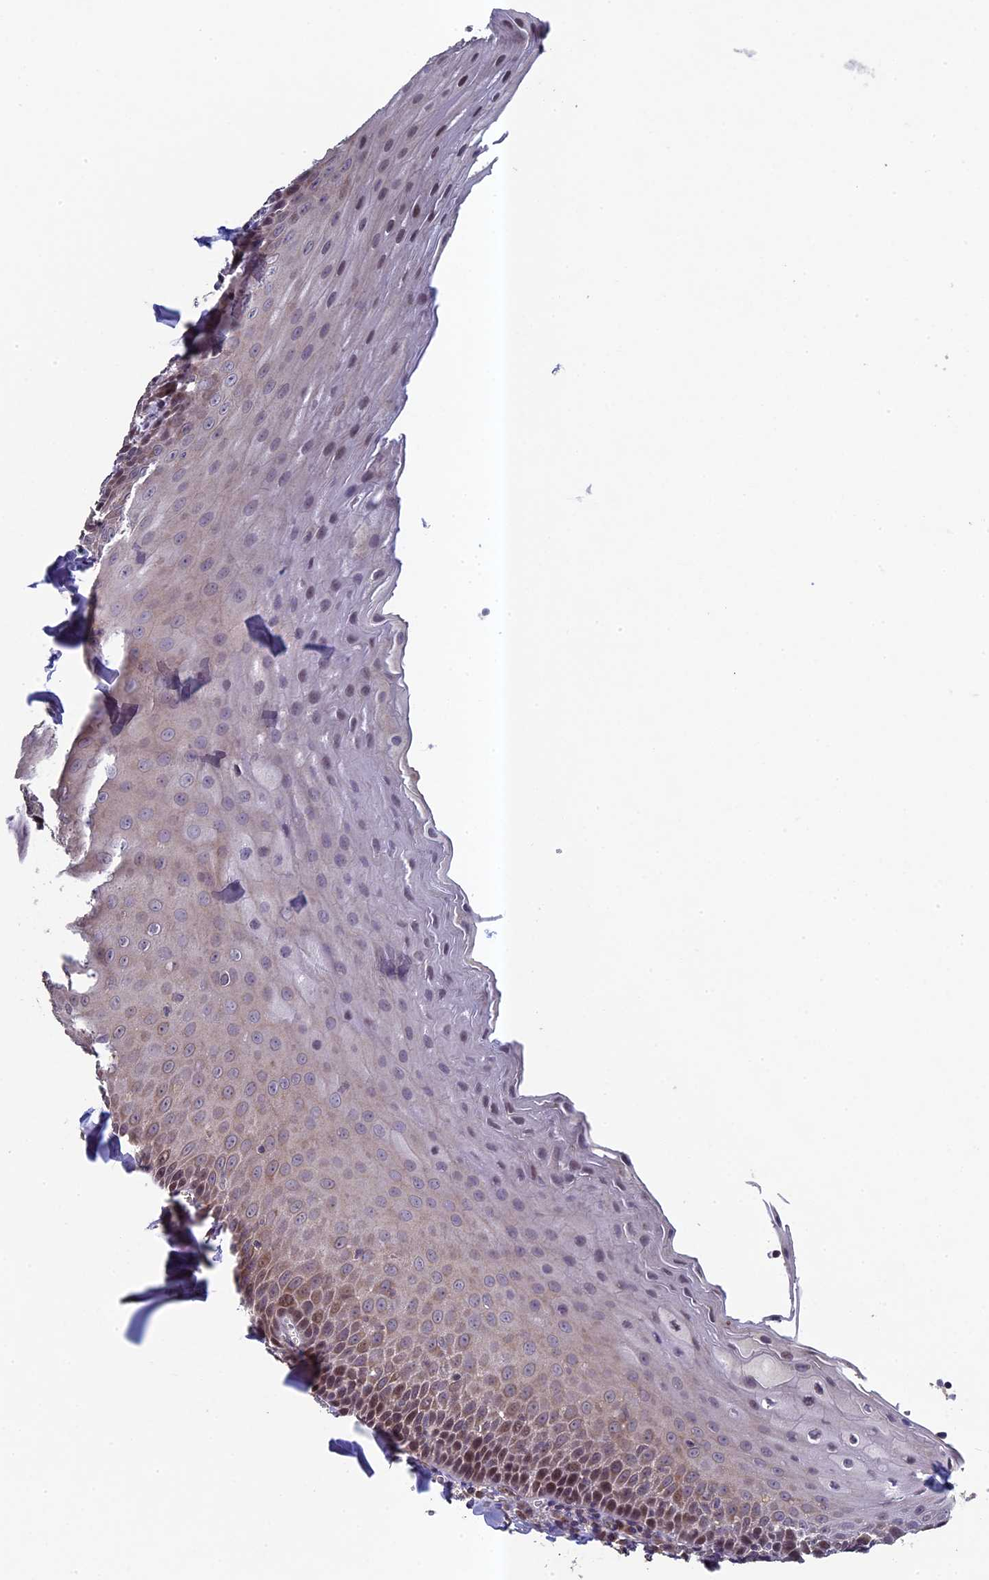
{"staining": {"intensity": "weak", "quantity": "25%-75%", "location": "nuclear"}, "tissue": "tonsil", "cell_type": "Non-germinal center cells", "image_type": "normal", "snomed": [{"axis": "morphology", "description": "Normal tissue, NOS"}, {"axis": "topography", "description": "Tonsil"}], "caption": "Protein staining of normal tonsil exhibits weak nuclear staining in about 25%-75% of non-germinal center cells.", "gene": "DIXDC1", "patient": {"sex": "male", "age": 27}}